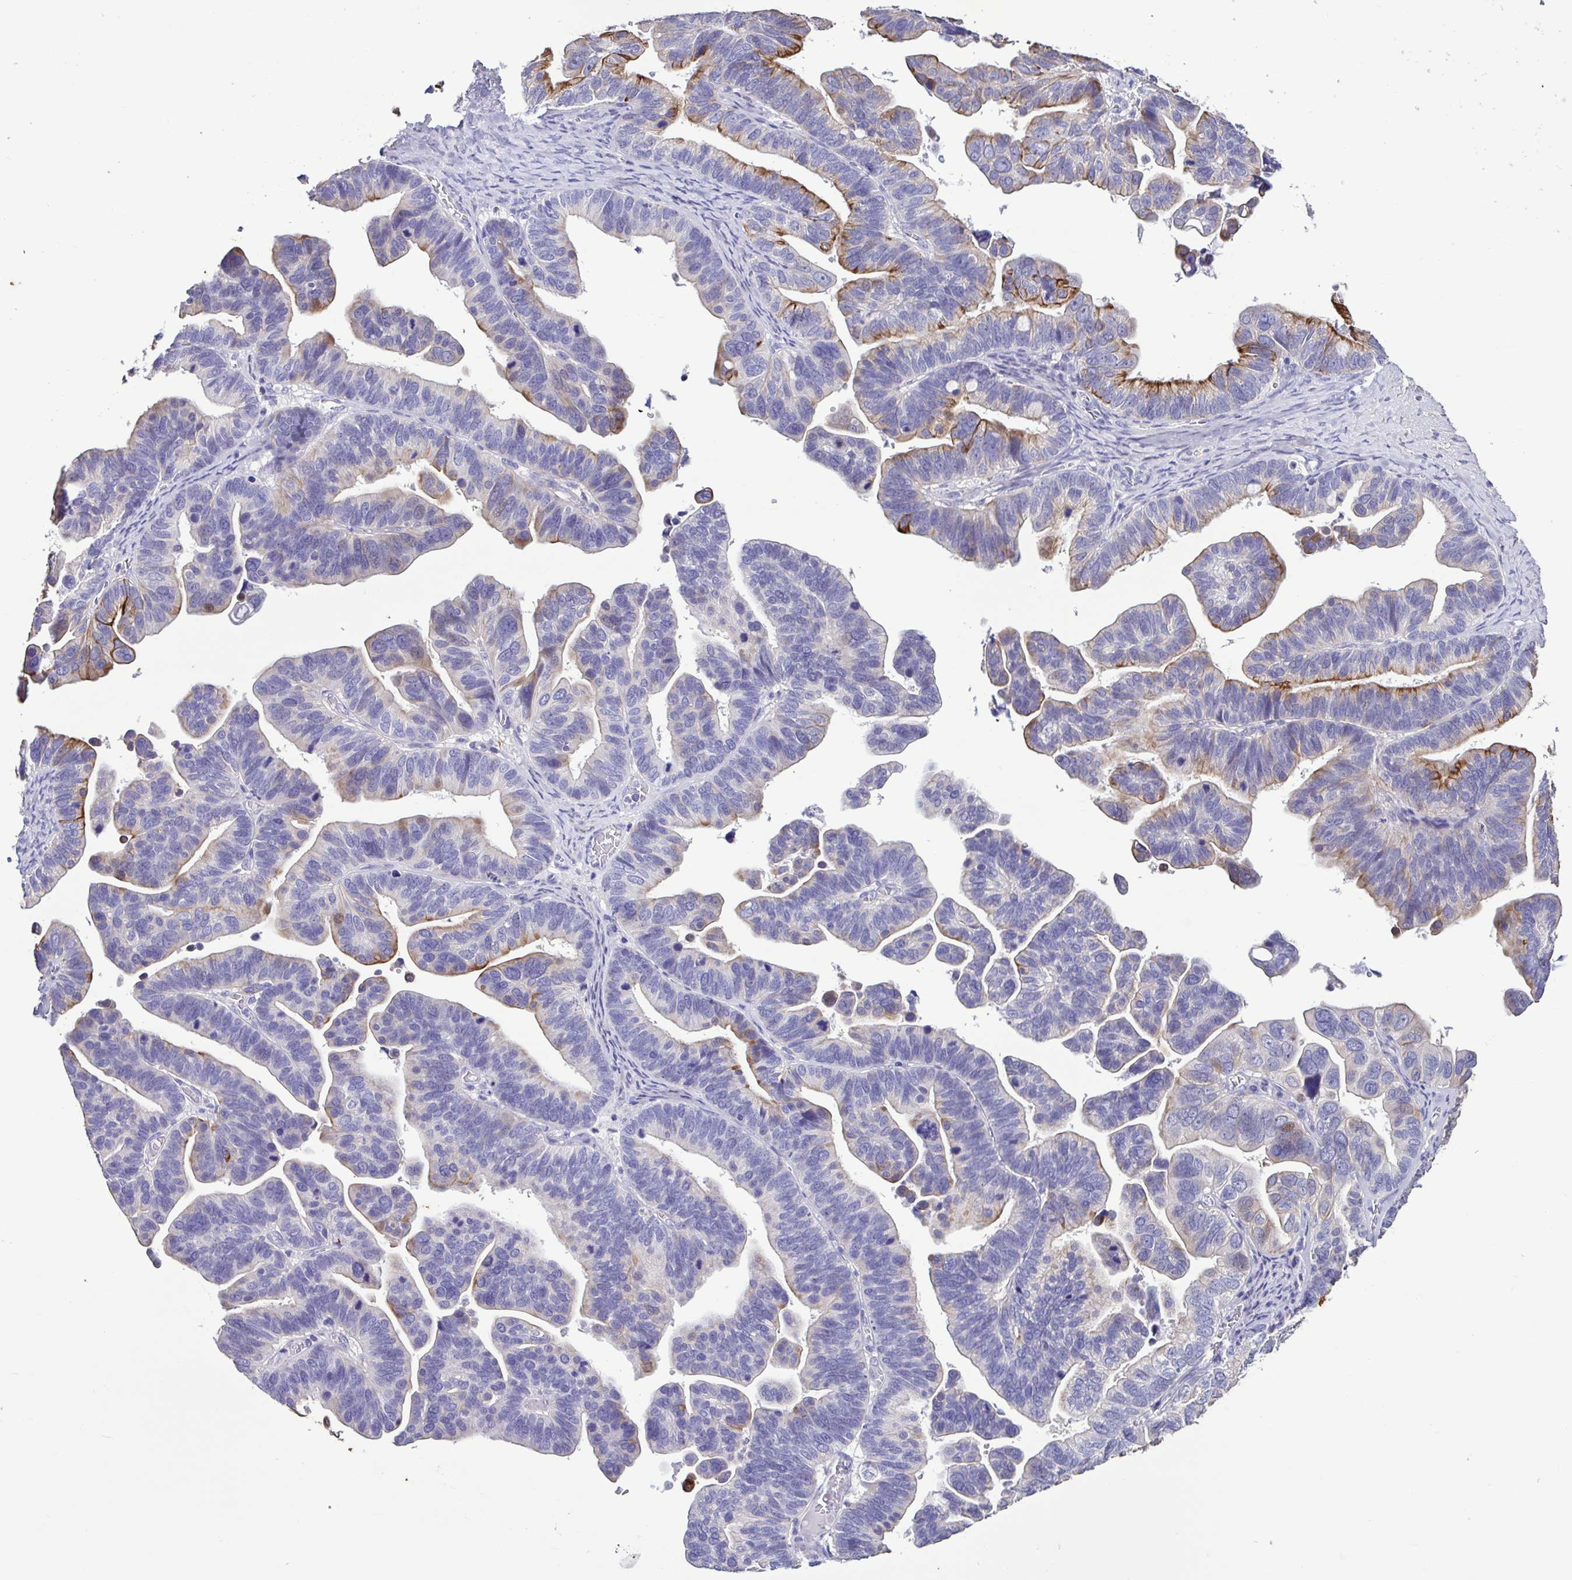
{"staining": {"intensity": "moderate", "quantity": "25%-75%", "location": "cytoplasmic/membranous"}, "tissue": "ovarian cancer", "cell_type": "Tumor cells", "image_type": "cancer", "snomed": [{"axis": "morphology", "description": "Cystadenocarcinoma, serous, NOS"}, {"axis": "topography", "description": "Ovary"}], "caption": "Human ovarian serous cystadenocarcinoma stained with a protein marker displays moderate staining in tumor cells.", "gene": "PLA2G4E", "patient": {"sex": "female", "age": 56}}